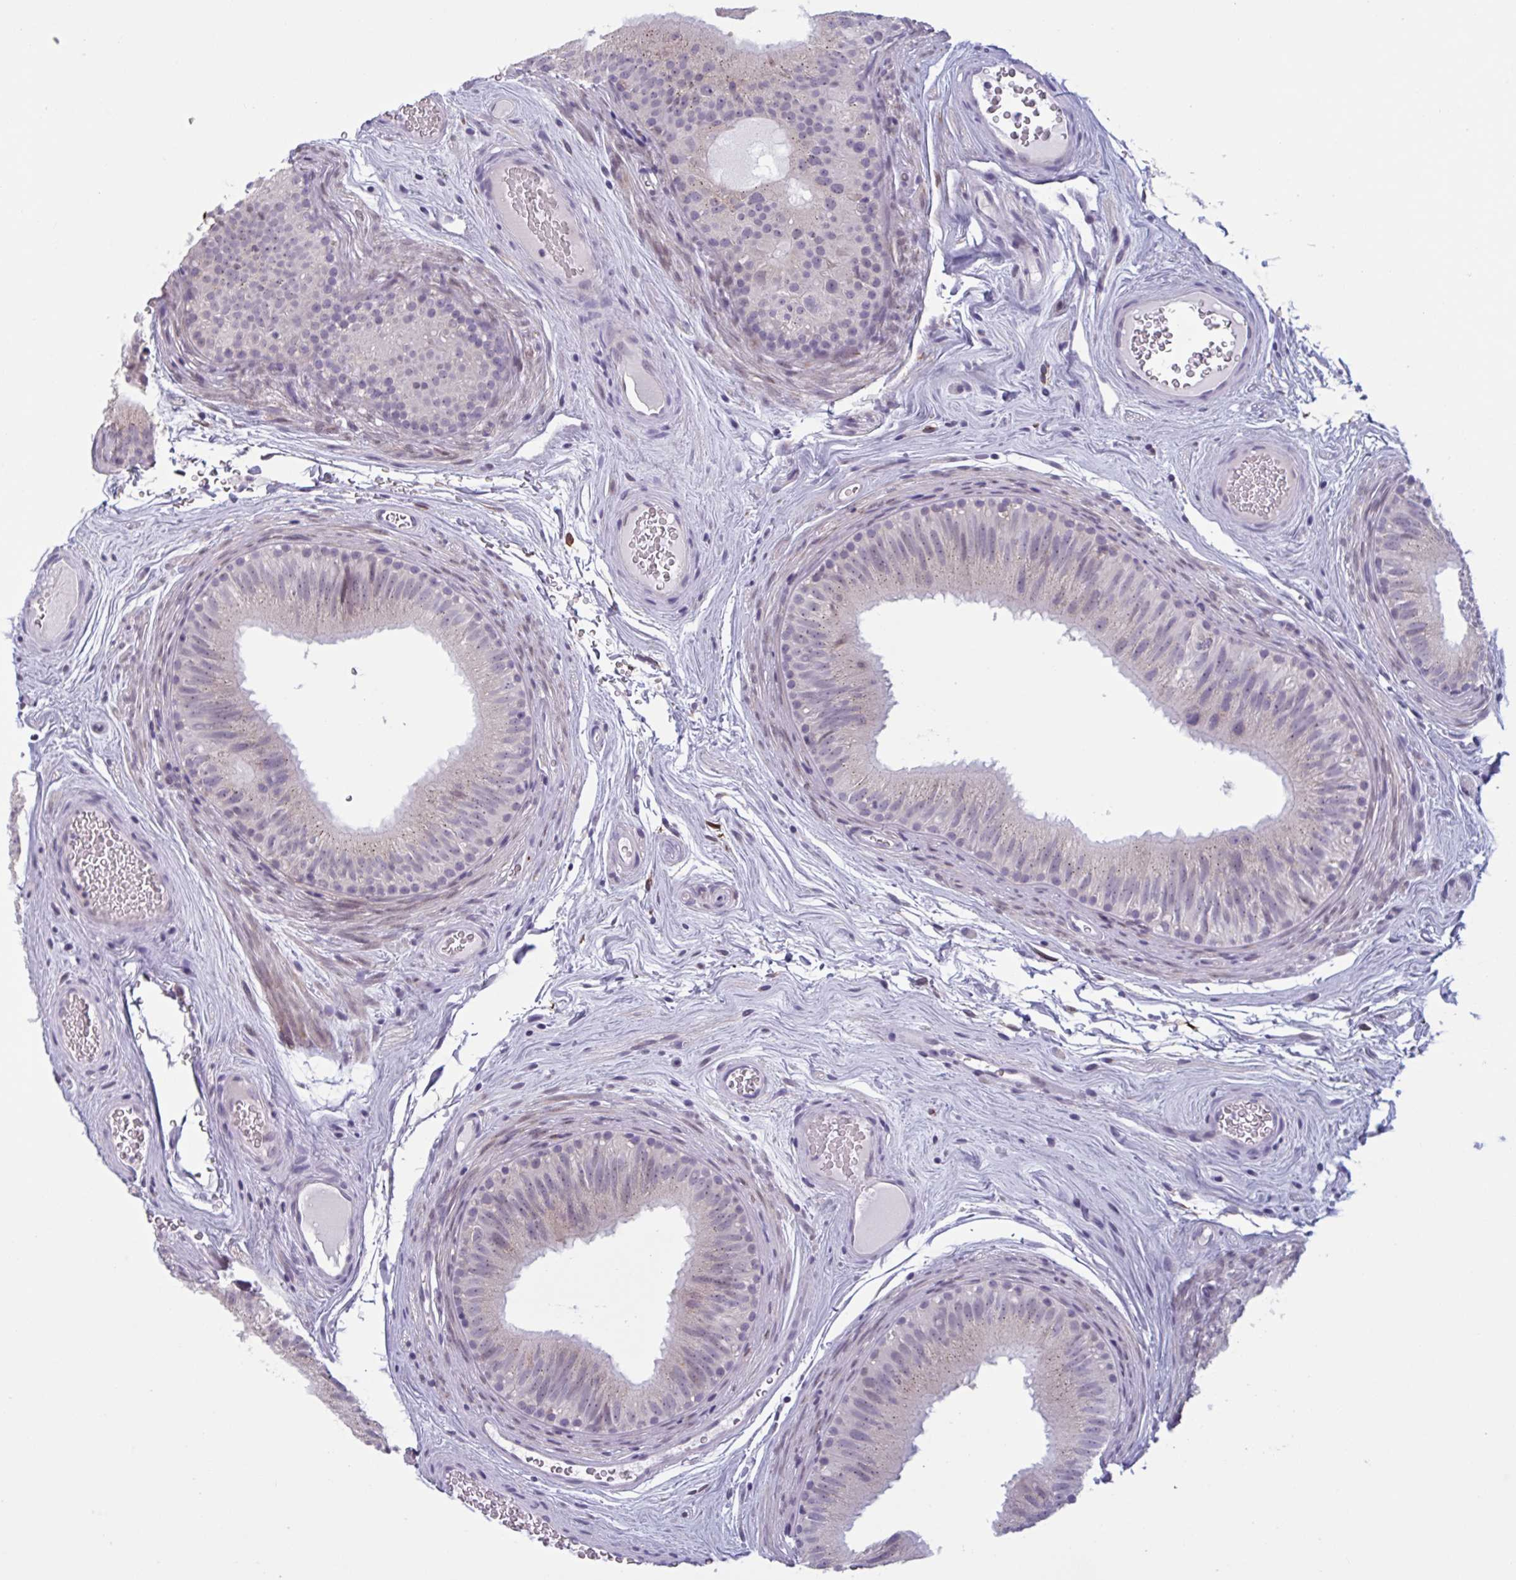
{"staining": {"intensity": "weak", "quantity": "<25%", "location": "cytoplasmic/membranous"}, "tissue": "epididymis", "cell_type": "Glandular cells", "image_type": "normal", "snomed": [{"axis": "morphology", "description": "Normal tissue, NOS"}, {"axis": "topography", "description": "Epididymis"}], "caption": "IHC of benign epididymis shows no positivity in glandular cells.", "gene": "HSD11B2", "patient": {"sex": "male", "age": 44}}